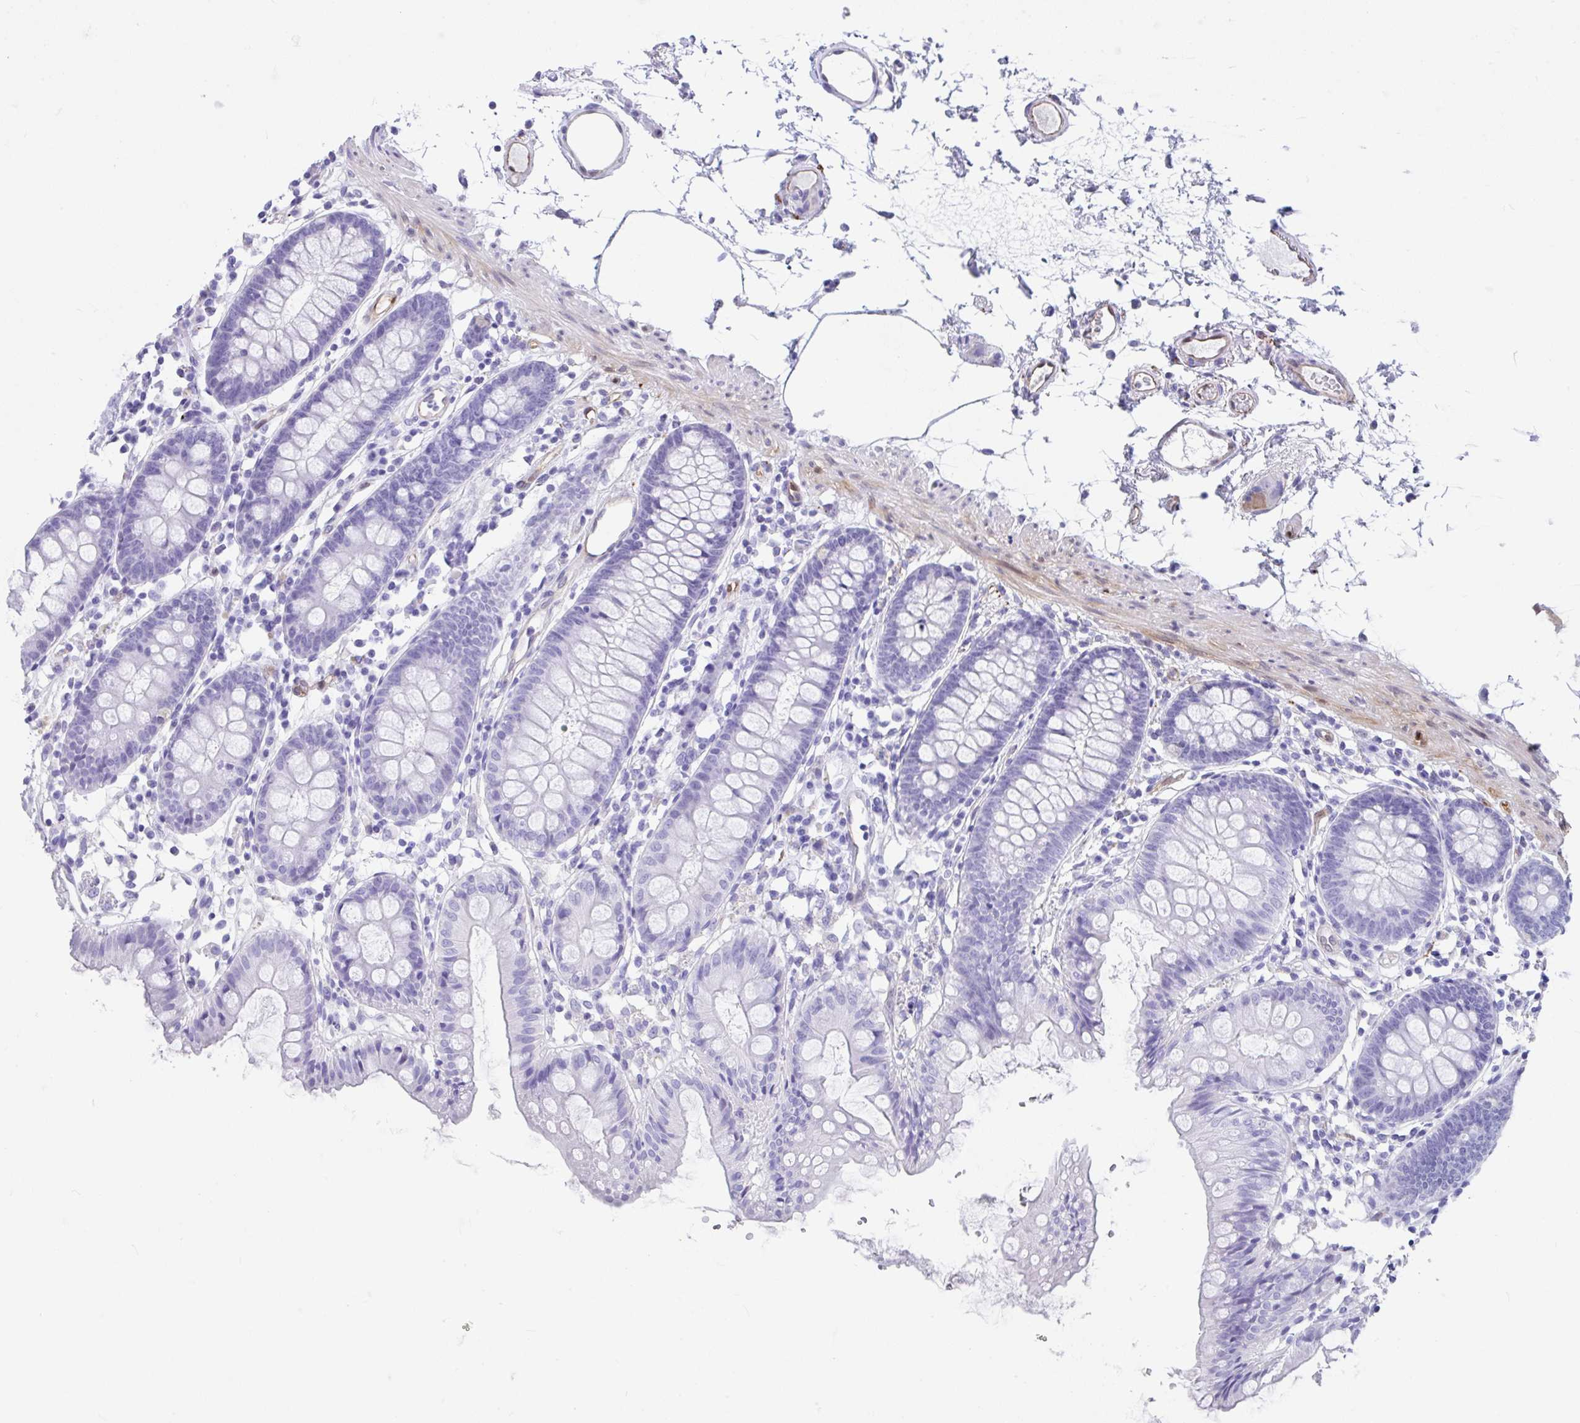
{"staining": {"intensity": "moderate", "quantity": ">75%", "location": "cytoplasmic/membranous"}, "tissue": "colon", "cell_type": "Endothelial cells", "image_type": "normal", "snomed": [{"axis": "morphology", "description": "Normal tissue, NOS"}, {"axis": "topography", "description": "Colon"}], "caption": "A medium amount of moderate cytoplasmic/membranous positivity is identified in about >75% of endothelial cells in unremarkable colon. The staining was performed using DAB, with brown indicating positive protein expression. Nuclei are stained blue with hematoxylin.", "gene": "FAM107A", "patient": {"sex": "female", "age": 84}}